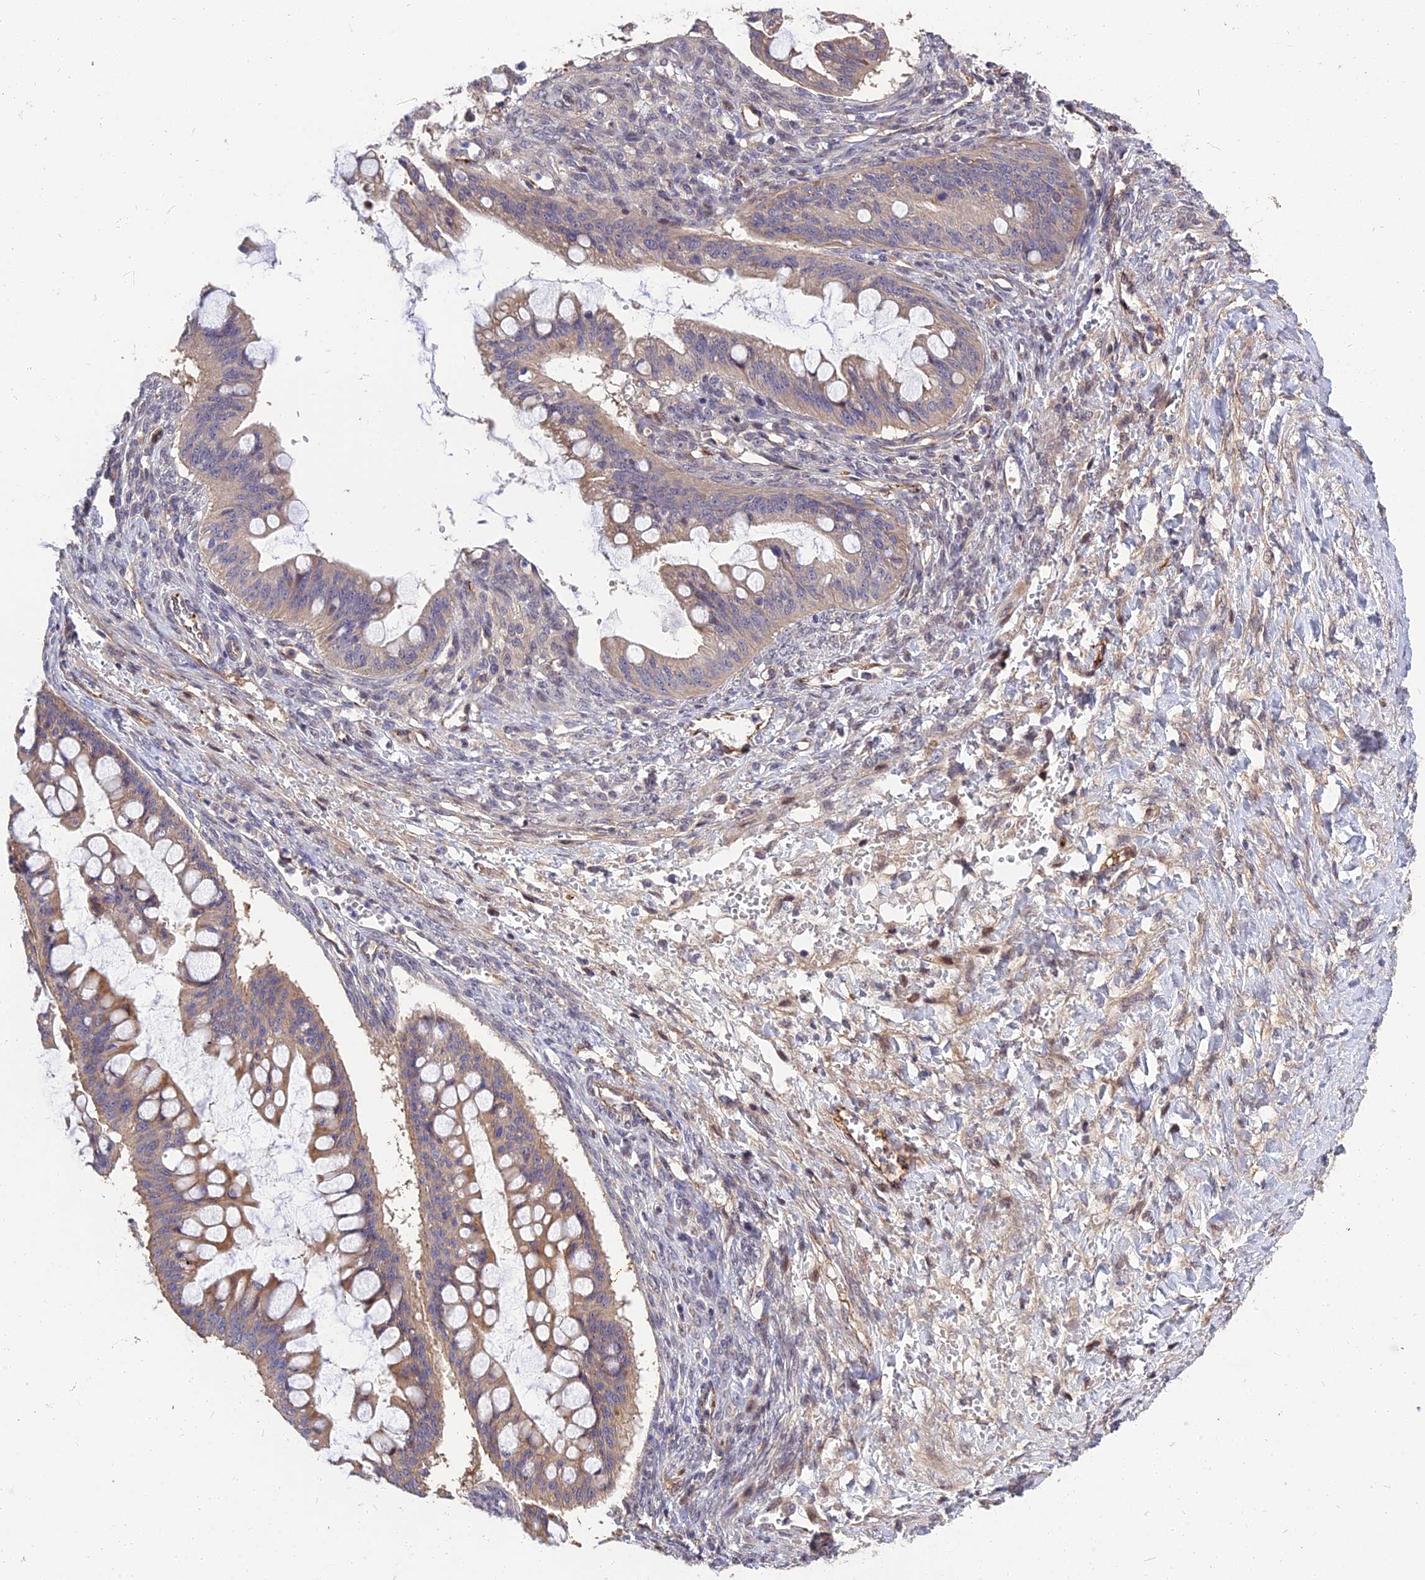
{"staining": {"intensity": "weak", "quantity": "25%-75%", "location": "cytoplasmic/membranous"}, "tissue": "ovarian cancer", "cell_type": "Tumor cells", "image_type": "cancer", "snomed": [{"axis": "morphology", "description": "Cystadenocarcinoma, mucinous, NOS"}, {"axis": "topography", "description": "Ovary"}], "caption": "Mucinous cystadenocarcinoma (ovarian) tissue shows weak cytoplasmic/membranous staining in about 25%-75% of tumor cells, visualized by immunohistochemistry. Ihc stains the protein of interest in brown and the nuclei are stained blue.", "gene": "MFSD2A", "patient": {"sex": "female", "age": 73}}